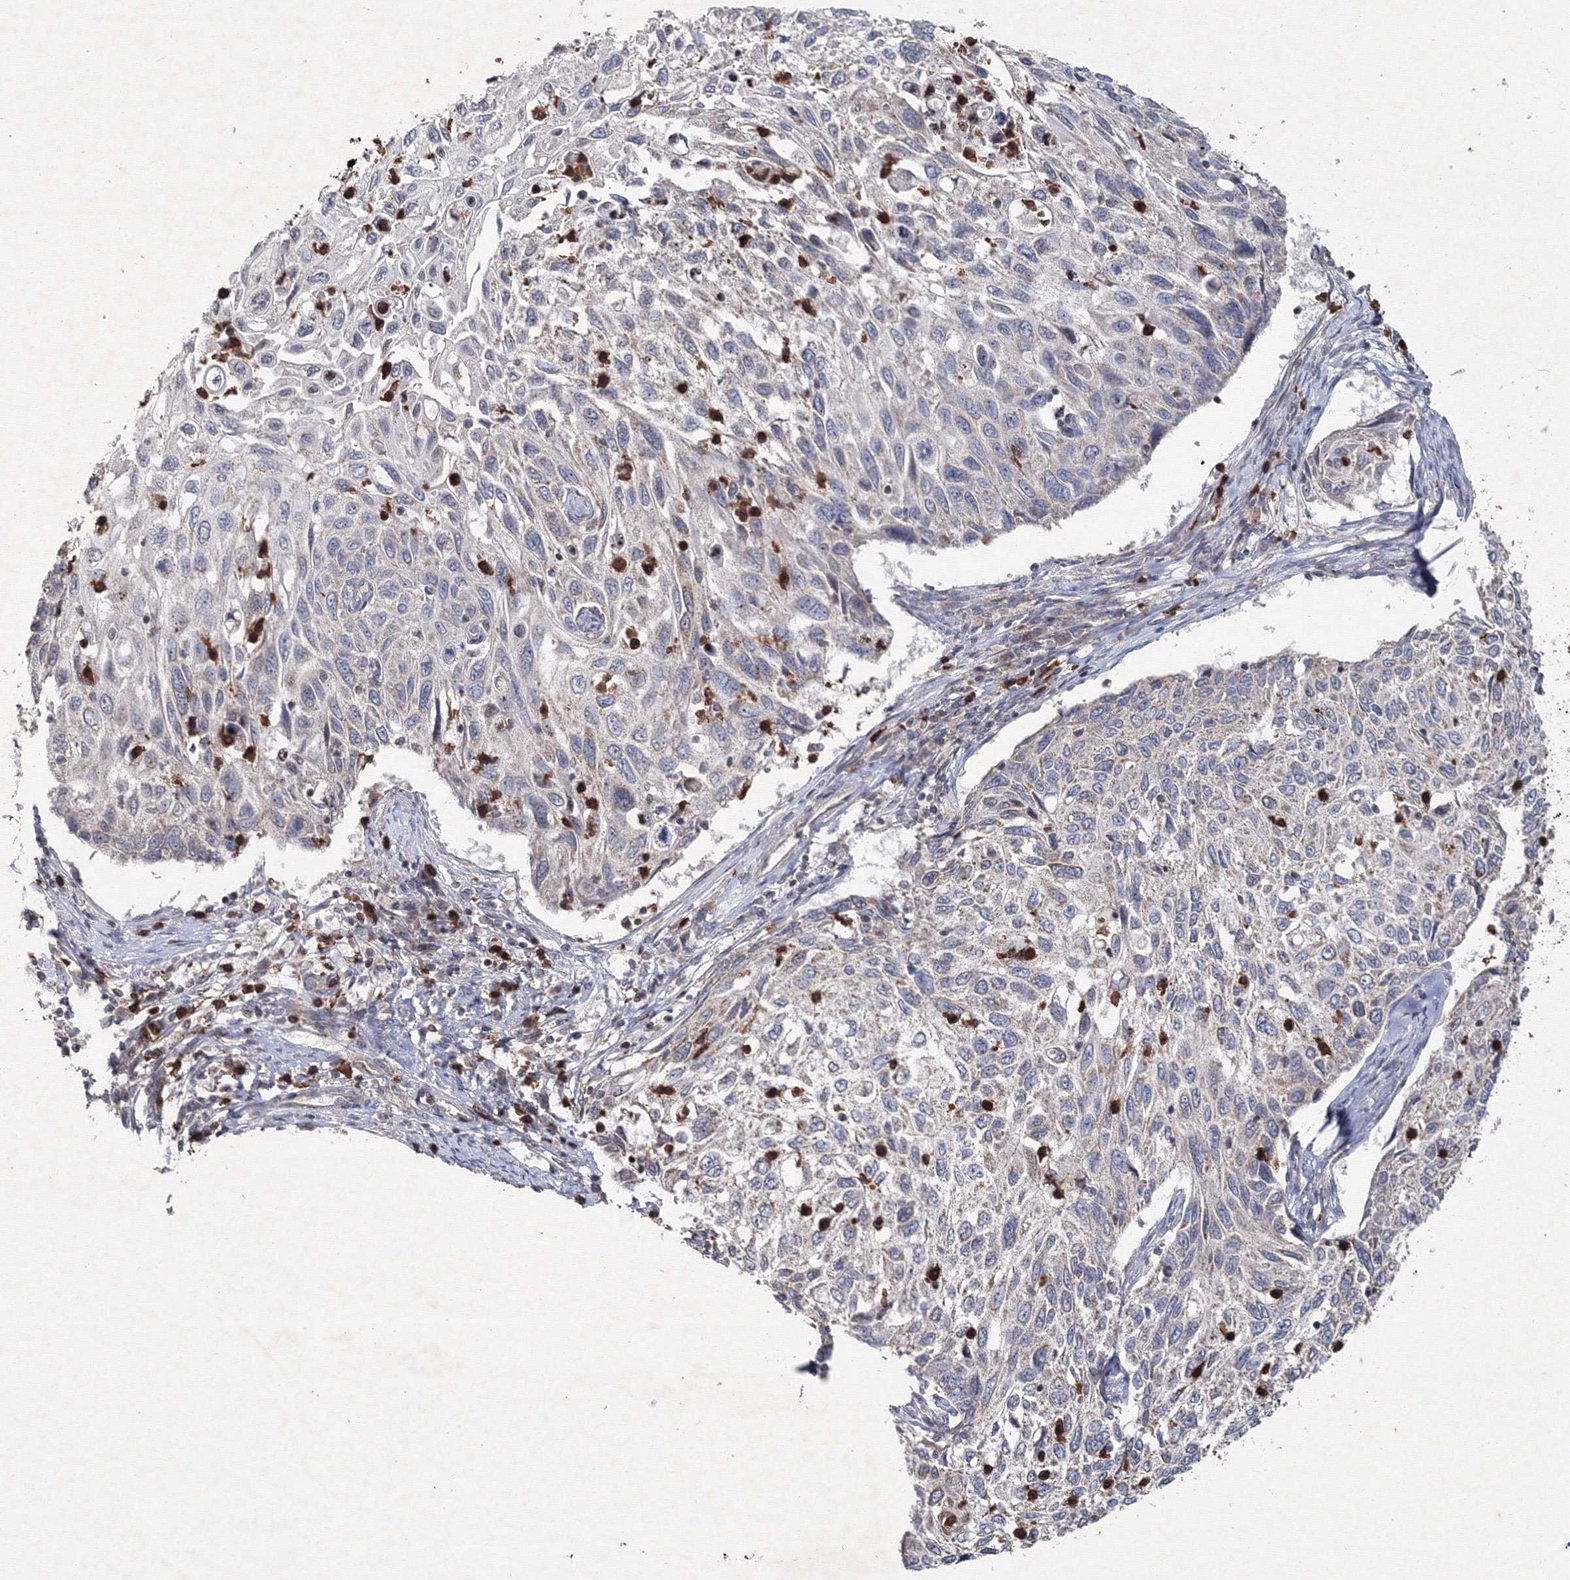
{"staining": {"intensity": "negative", "quantity": "none", "location": "none"}, "tissue": "cervical cancer", "cell_type": "Tumor cells", "image_type": "cancer", "snomed": [{"axis": "morphology", "description": "Squamous cell carcinoma, NOS"}, {"axis": "topography", "description": "Cervix"}], "caption": "IHC of cervical cancer demonstrates no positivity in tumor cells.", "gene": "MKRN2", "patient": {"sex": "female", "age": 70}}